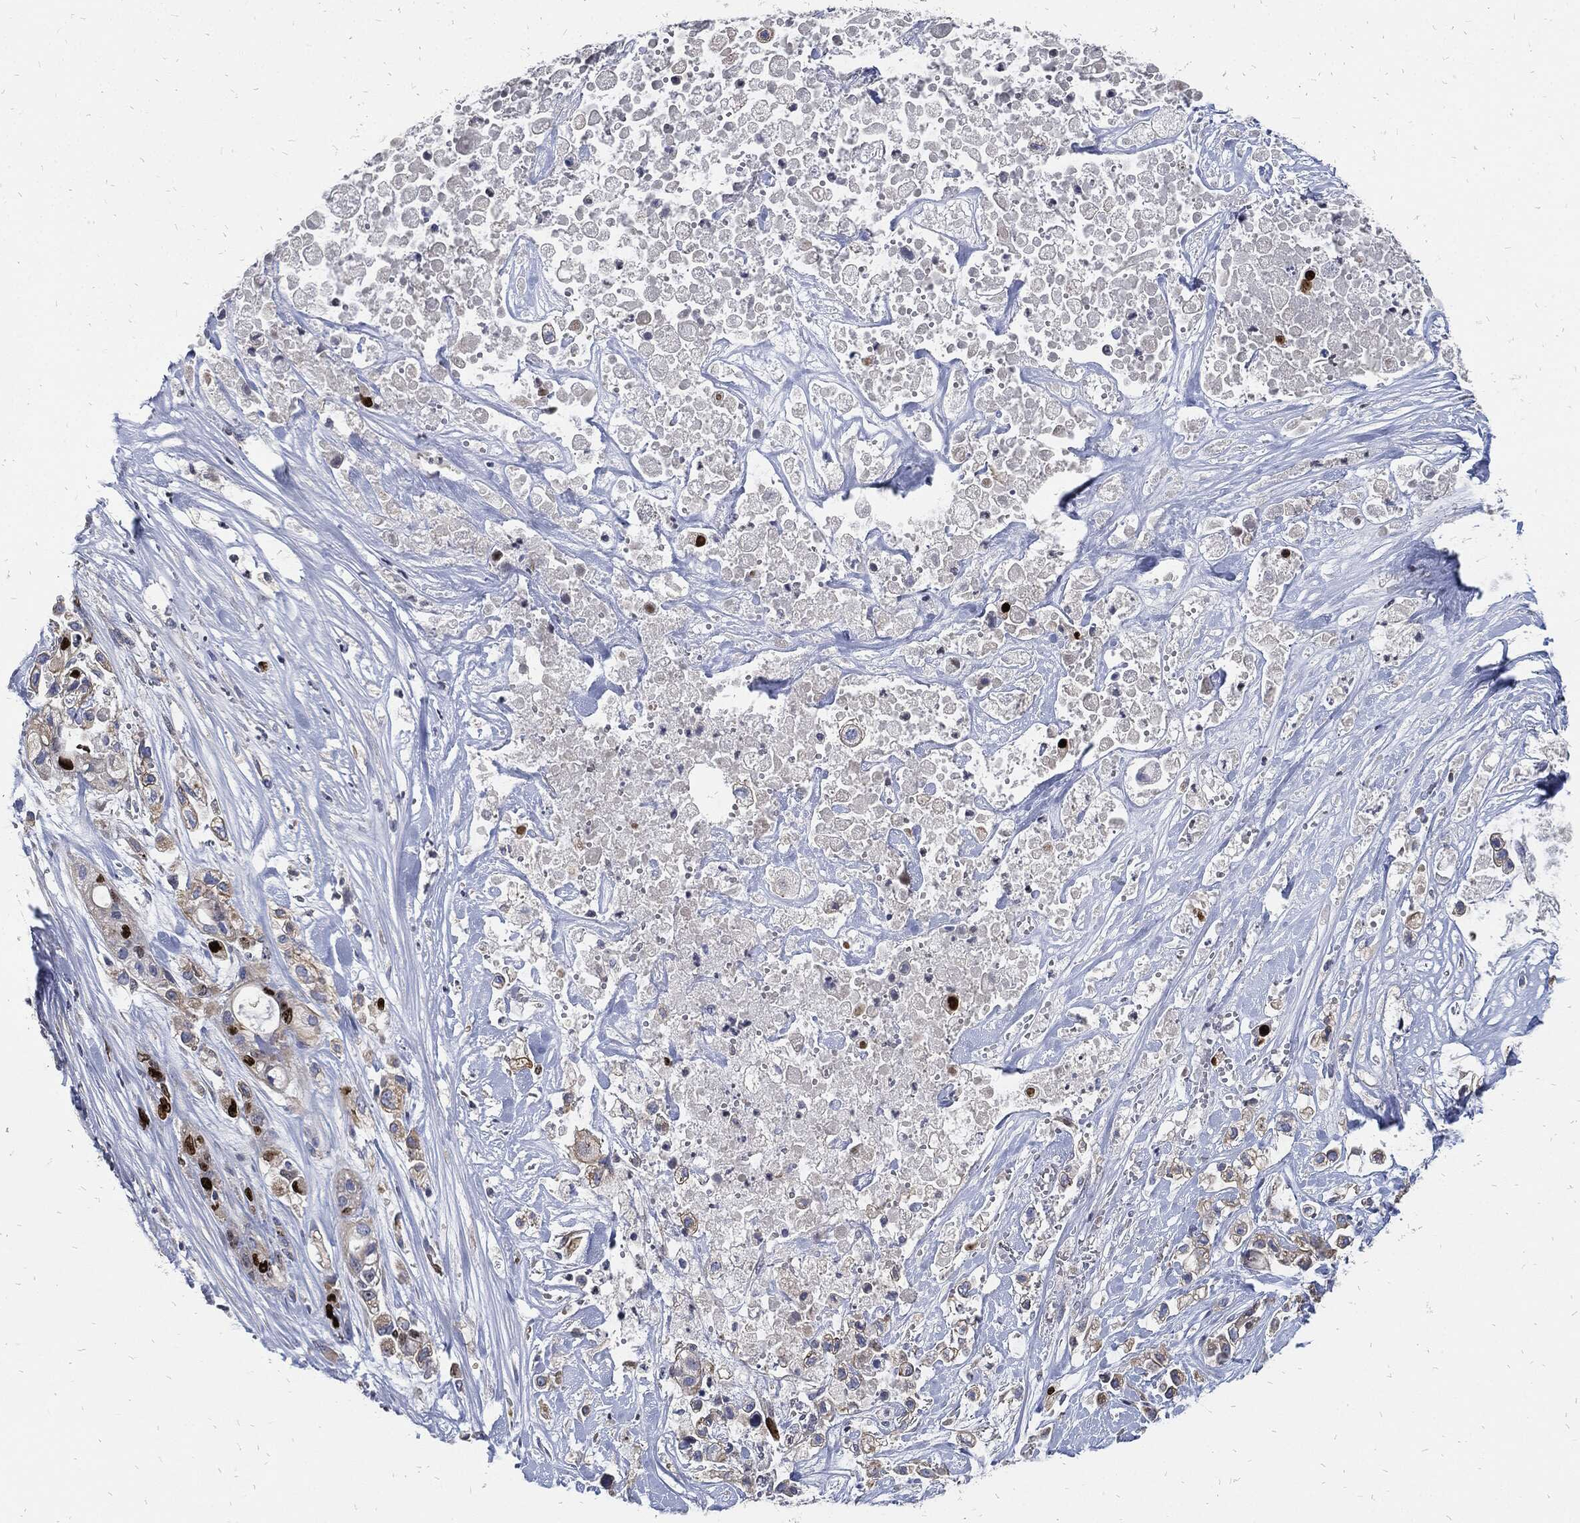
{"staining": {"intensity": "moderate", "quantity": "<25%", "location": "nuclear"}, "tissue": "pancreatic cancer", "cell_type": "Tumor cells", "image_type": "cancer", "snomed": [{"axis": "morphology", "description": "Adenocarcinoma, NOS"}, {"axis": "topography", "description": "Pancreas"}], "caption": "Immunohistochemical staining of pancreatic cancer (adenocarcinoma) demonstrates low levels of moderate nuclear staining in approximately <25% of tumor cells.", "gene": "MKI67", "patient": {"sex": "male", "age": 44}}